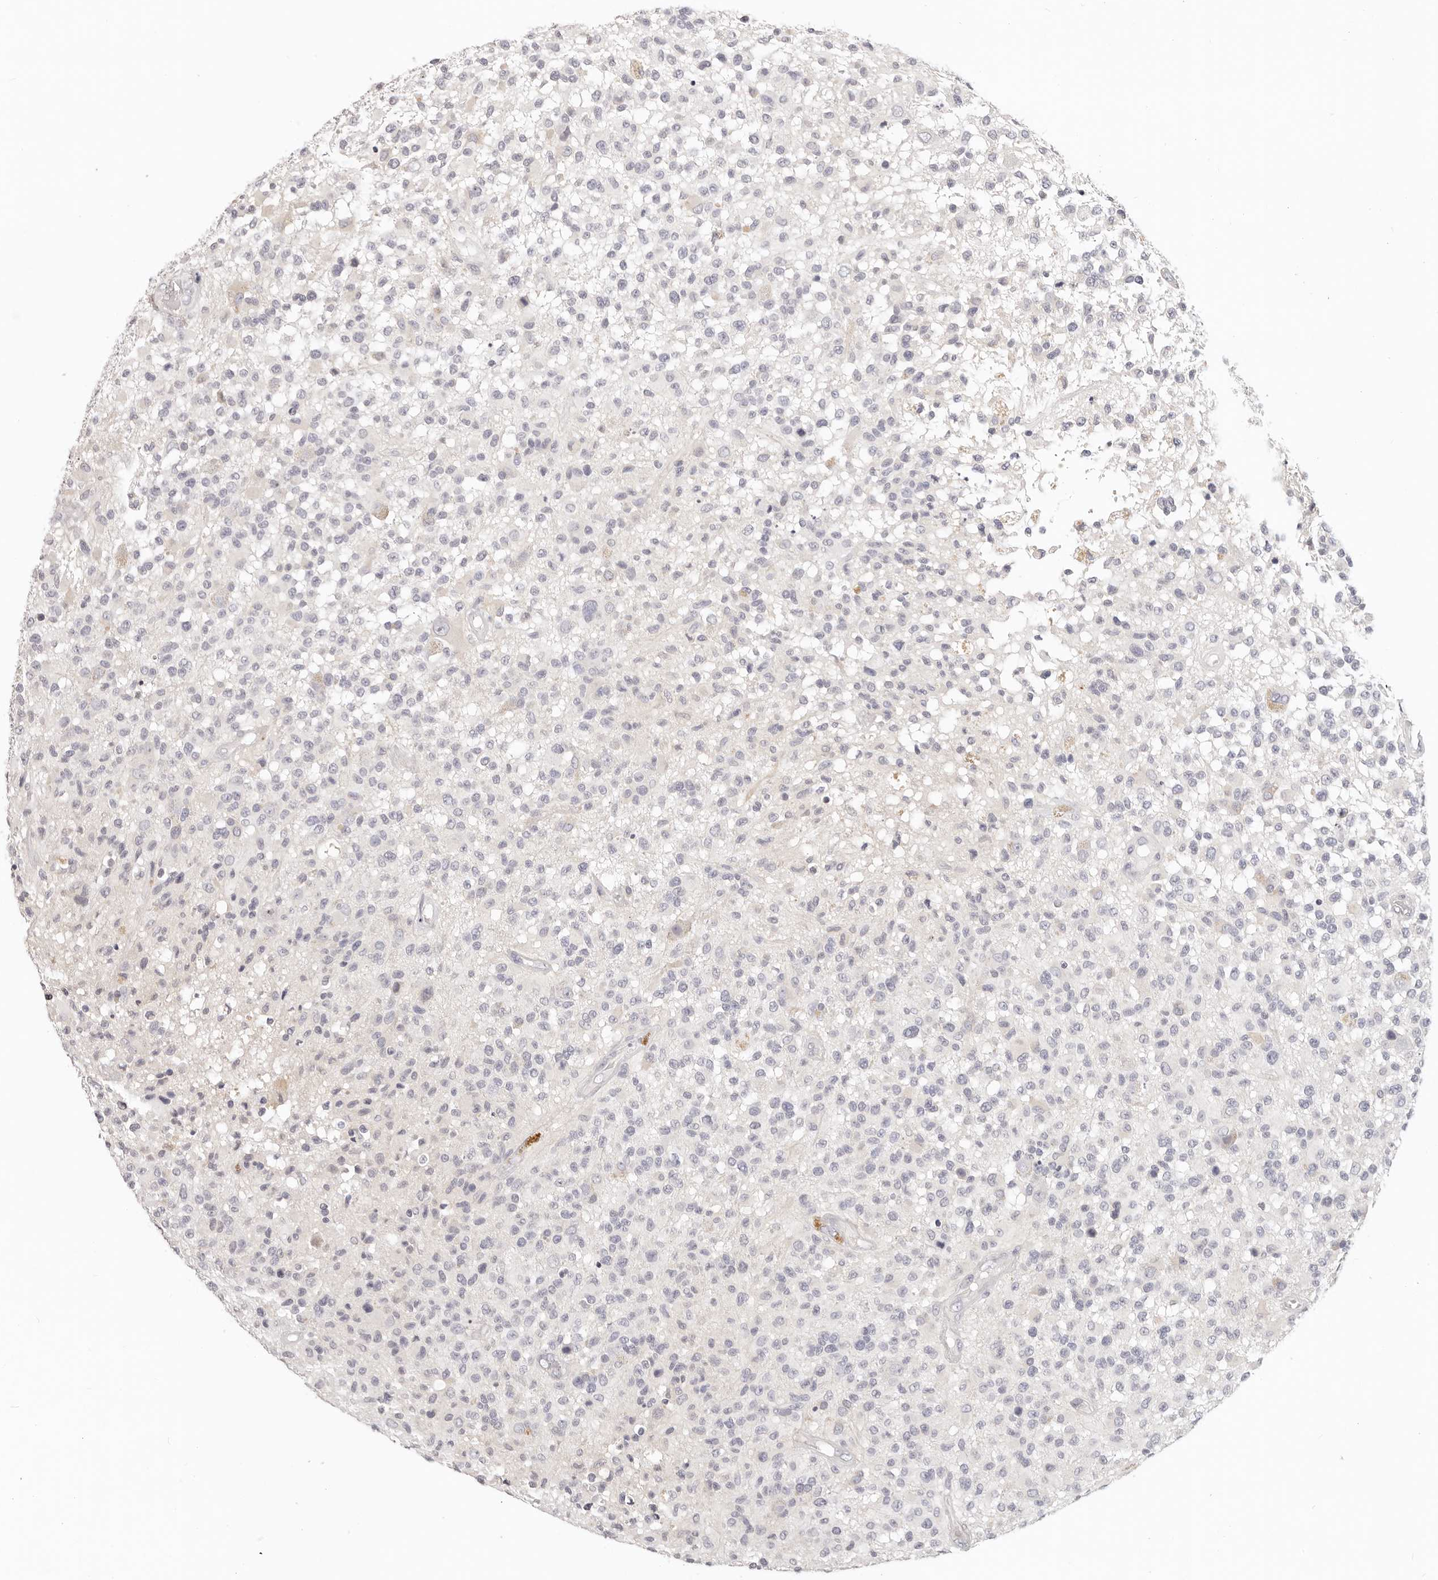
{"staining": {"intensity": "negative", "quantity": "none", "location": "none"}, "tissue": "glioma", "cell_type": "Tumor cells", "image_type": "cancer", "snomed": [{"axis": "morphology", "description": "Glioma, malignant, High grade"}, {"axis": "morphology", "description": "Glioblastoma, NOS"}, {"axis": "topography", "description": "Brain"}], "caption": "Immunohistochemistry histopathology image of neoplastic tissue: human malignant glioma (high-grade) stained with DAB (3,3'-diaminobenzidine) exhibits no significant protein staining in tumor cells.", "gene": "GGPS1", "patient": {"sex": "male", "age": 60}}